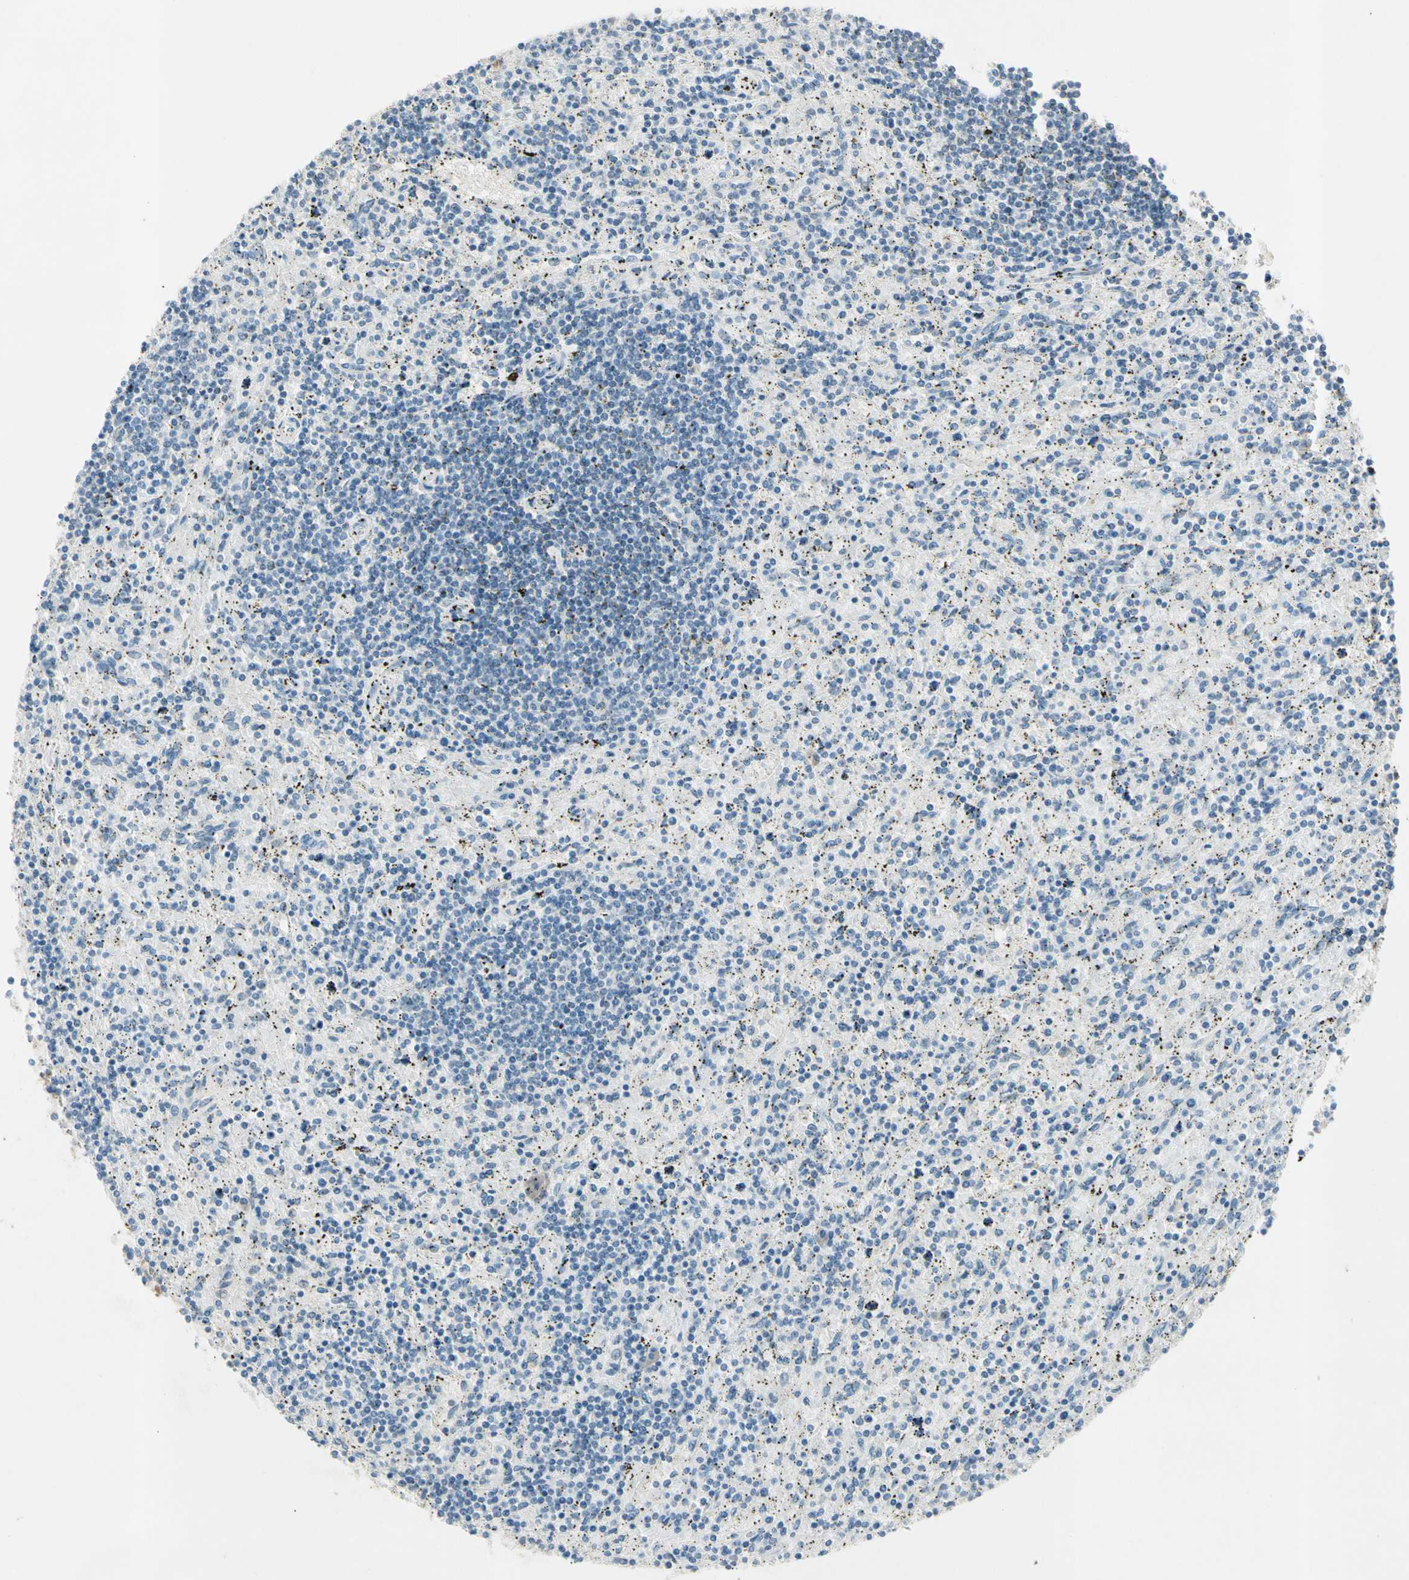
{"staining": {"intensity": "negative", "quantity": "none", "location": "none"}, "tissue": "lymphoma", "cell_type": "Tumor cells", "image_type": "cancer", "snomed": [{"axis": "morphology", "description": "Malignant lymphoma, non-Hodgkin's type, Low grade"}, {"axis": "topography", "description": "Spleen"}], "caption": "High magnification brightfield microscopy of malignant lymphoma, non-Hodgkin's type (low-grade) stained with DAB (3,3'-diaminobenzidine) (brown) and counterstained with hematoxylin (blue): tumor cells show no significant expression.", "gene": "SERPIND1", "patient": {"sex": "male", "age": 76}}